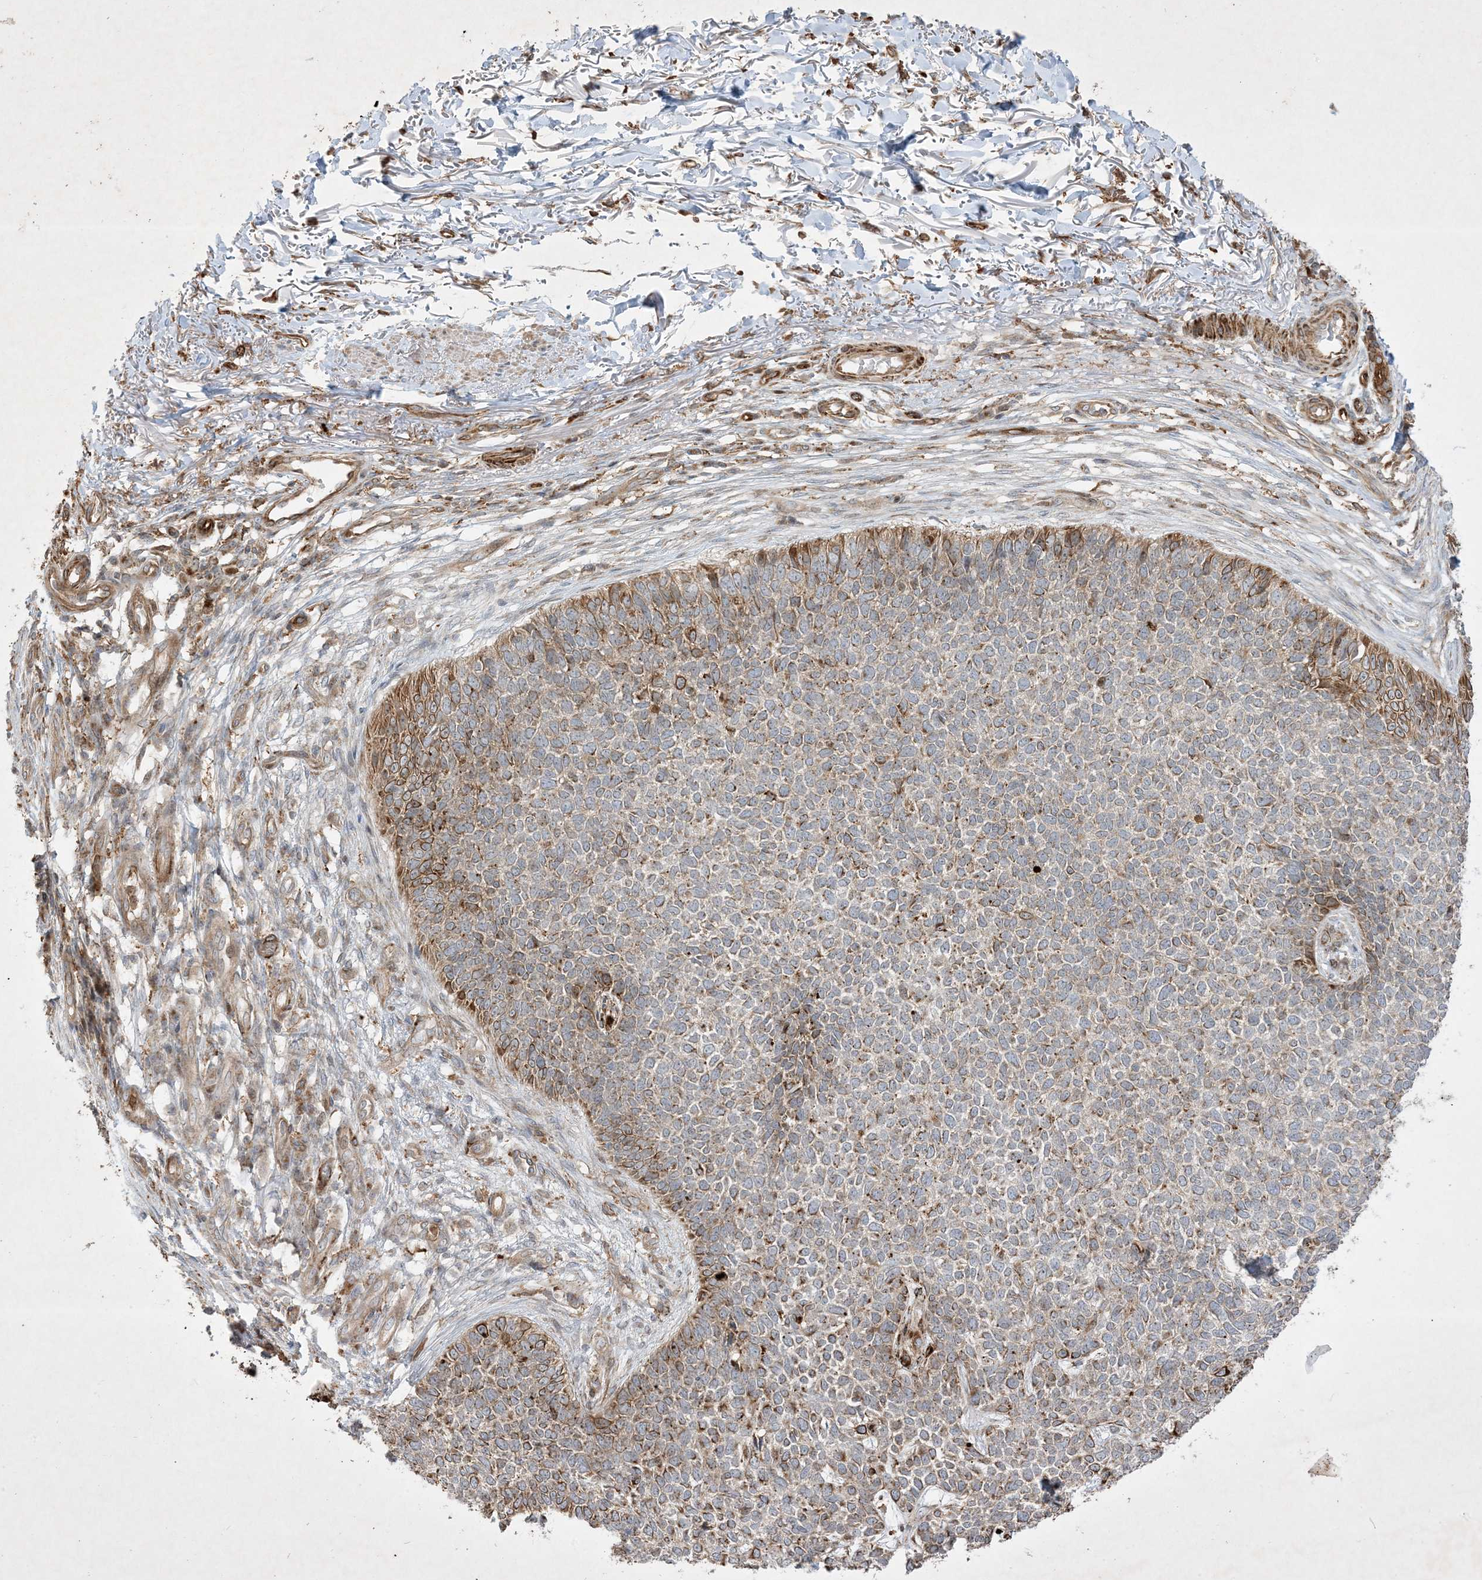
{"staining": {"intensity": "moderate", "quantity": "25%-75%", "location": "cytoplasmic/membranous"}, "tissue": "skin cancer", "cell_type": "Tumor cells", "image_type": "cancer", "snomed": [{"axis": "morphology", "description": "Basal cell carcinoma"}, {"axis": "topography", "description": "Skin"}], "caption": "The histopathology image demonstrates a brown stain indicating the presence of a protein in the cytoplasmic/membranous of tumor cells in skin cancer (basal cell carcinoma).", "gene": "IFT57", "patient": {"sex": "female", "age": 84}}